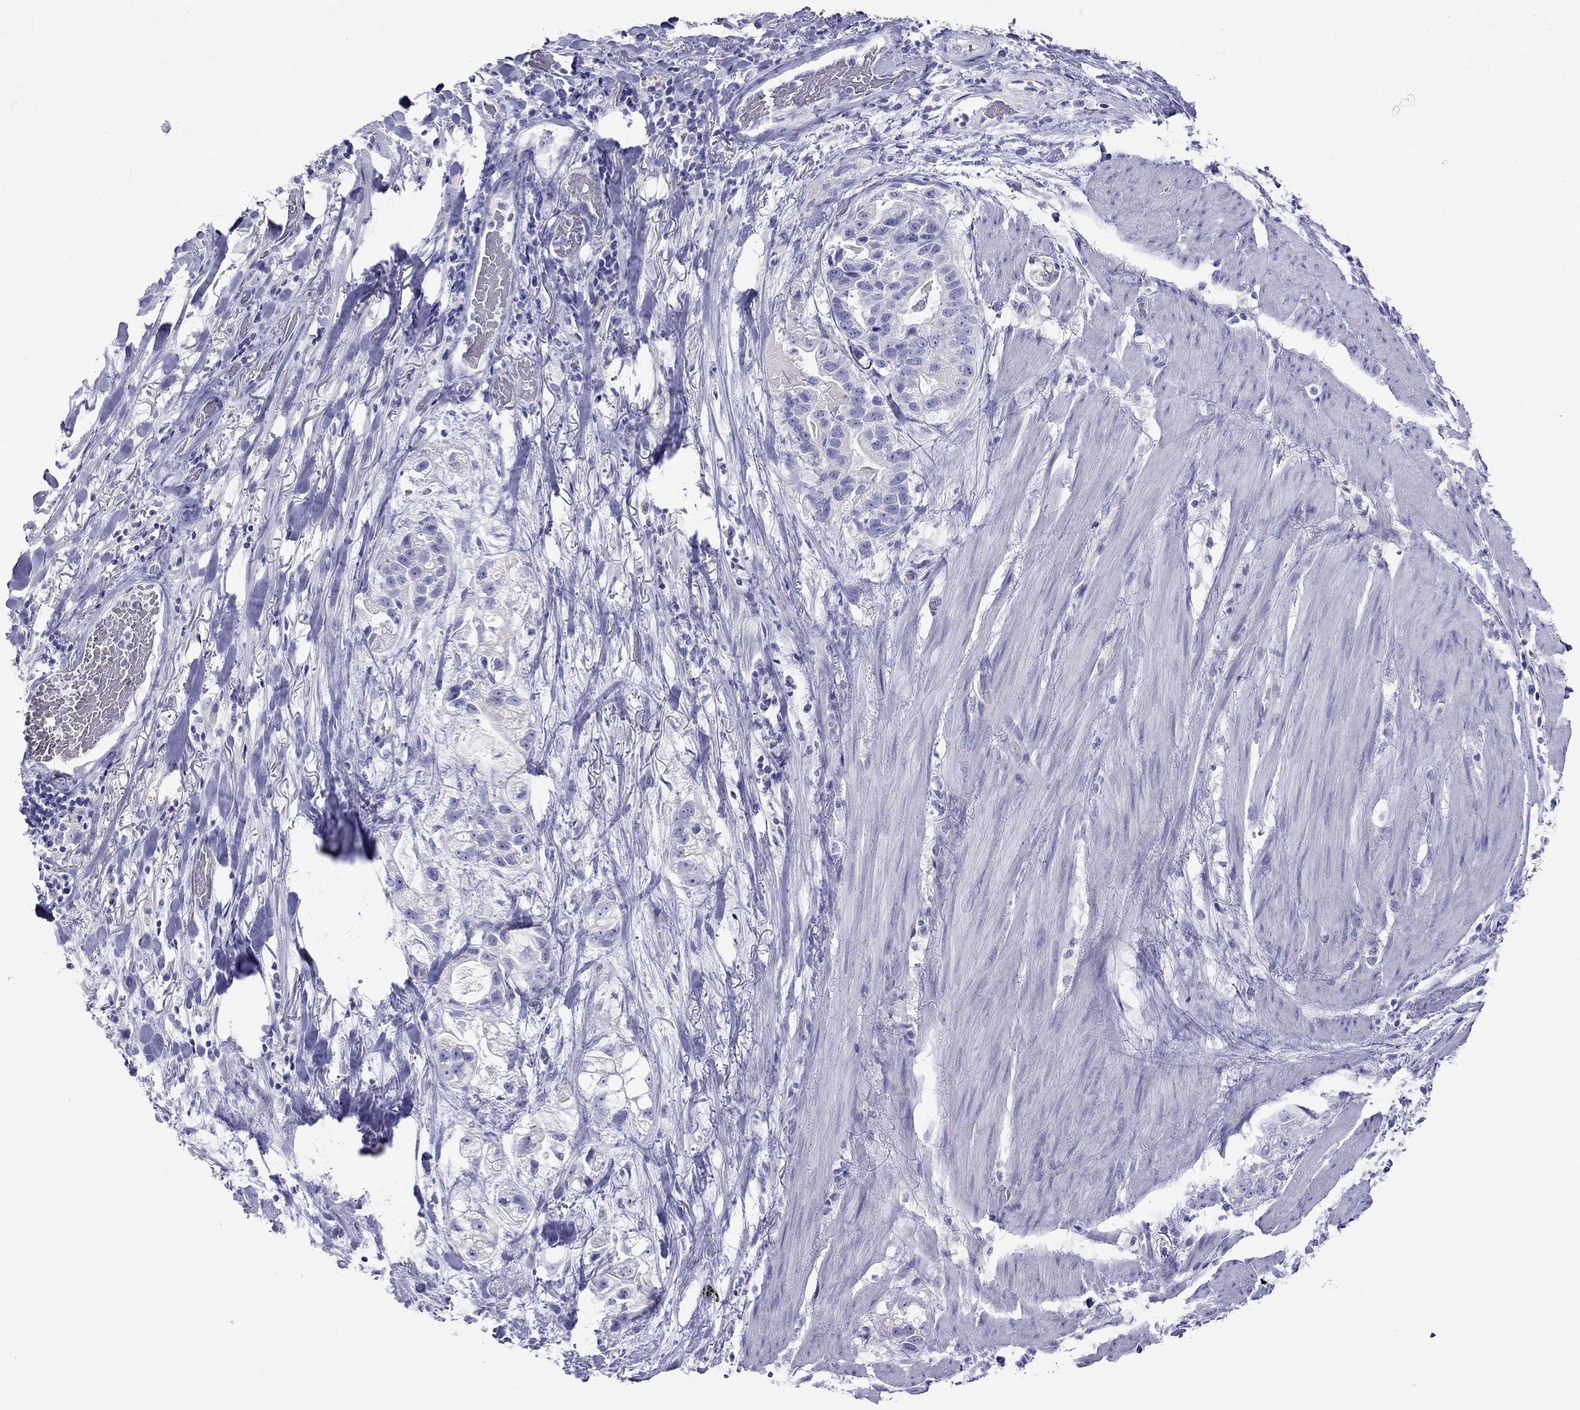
{"staining": {"intensity": "negative", "quantity": "none", "location": "none"}, "tissue": "stomach cancer", "cell_type": "Tumor cells", "image_type": "cancer", "snomed": [{"axis": "morphology", "description": "Adenocarcinoma, NOS"}, {"axis": "topography", "description": "Stomach"}], "caption": "DAB (3,3'-diaminobenzidine) immunohistochemical staining of human adenocarcinoma (stomach) exhibits no significant positivity in tumor cells.", "gene": "TDRD1", "patient": {"sex": "male", "age": 59}}